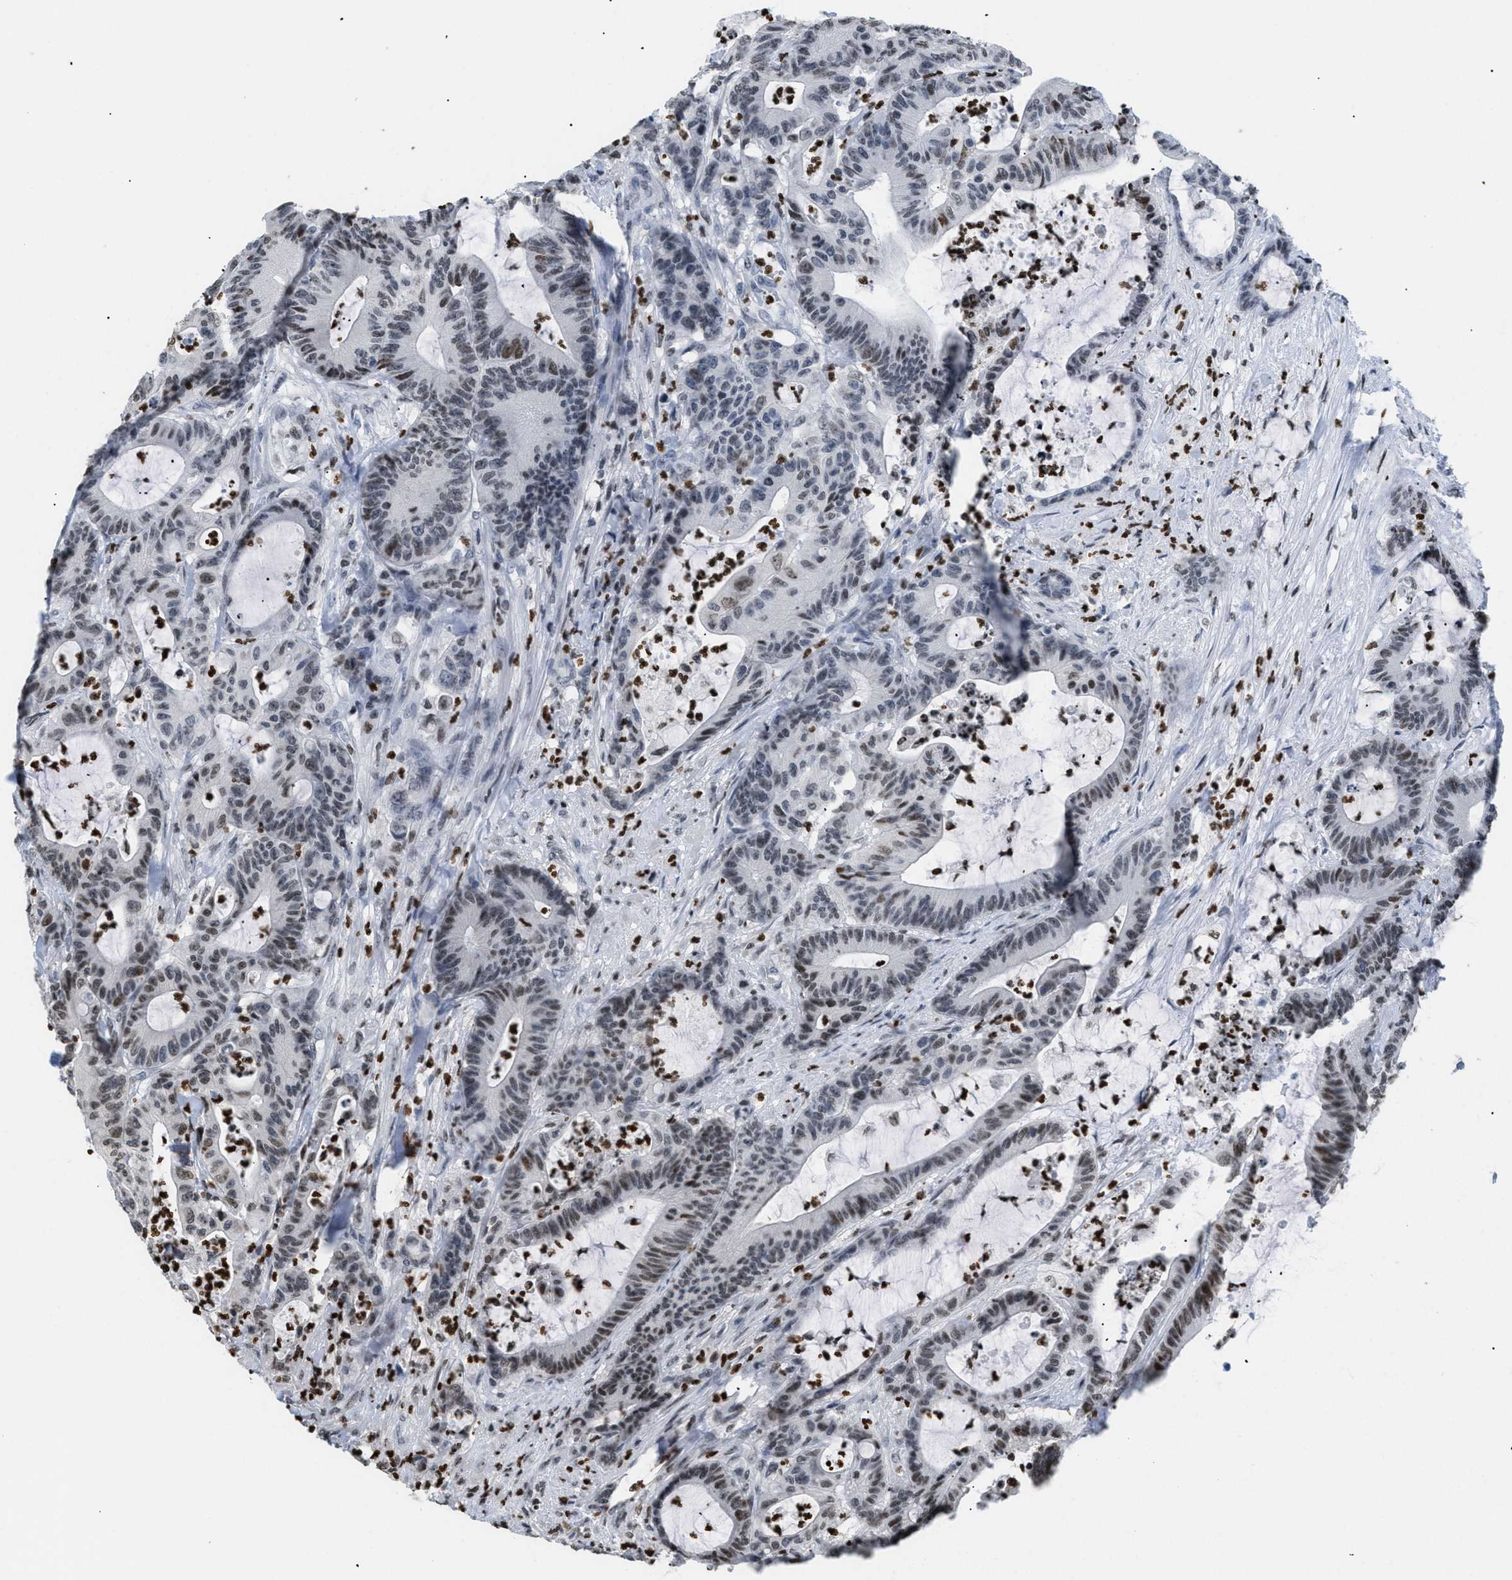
{"staining": {"intensity": "moderate", "quantity": ">75%", "location": "nuclear"}, "tissue": "colorectal cancer", "cell_type": "Tumor cells", "image_type": "cancer", "snomed": [{"axis": "morphology", "description": "Adenocarcinoma, NOS"}, {"axis": "topography", "description": "Colon"}], "caption": "Colorectal cancer (adenocarcinoma) tissue shows moderate nuclear expression in about >75% of tumor cells, visualized by immunohistochemistry.", "gene": "HMGN2", "patient": {"sex": "female", "age": 84}}